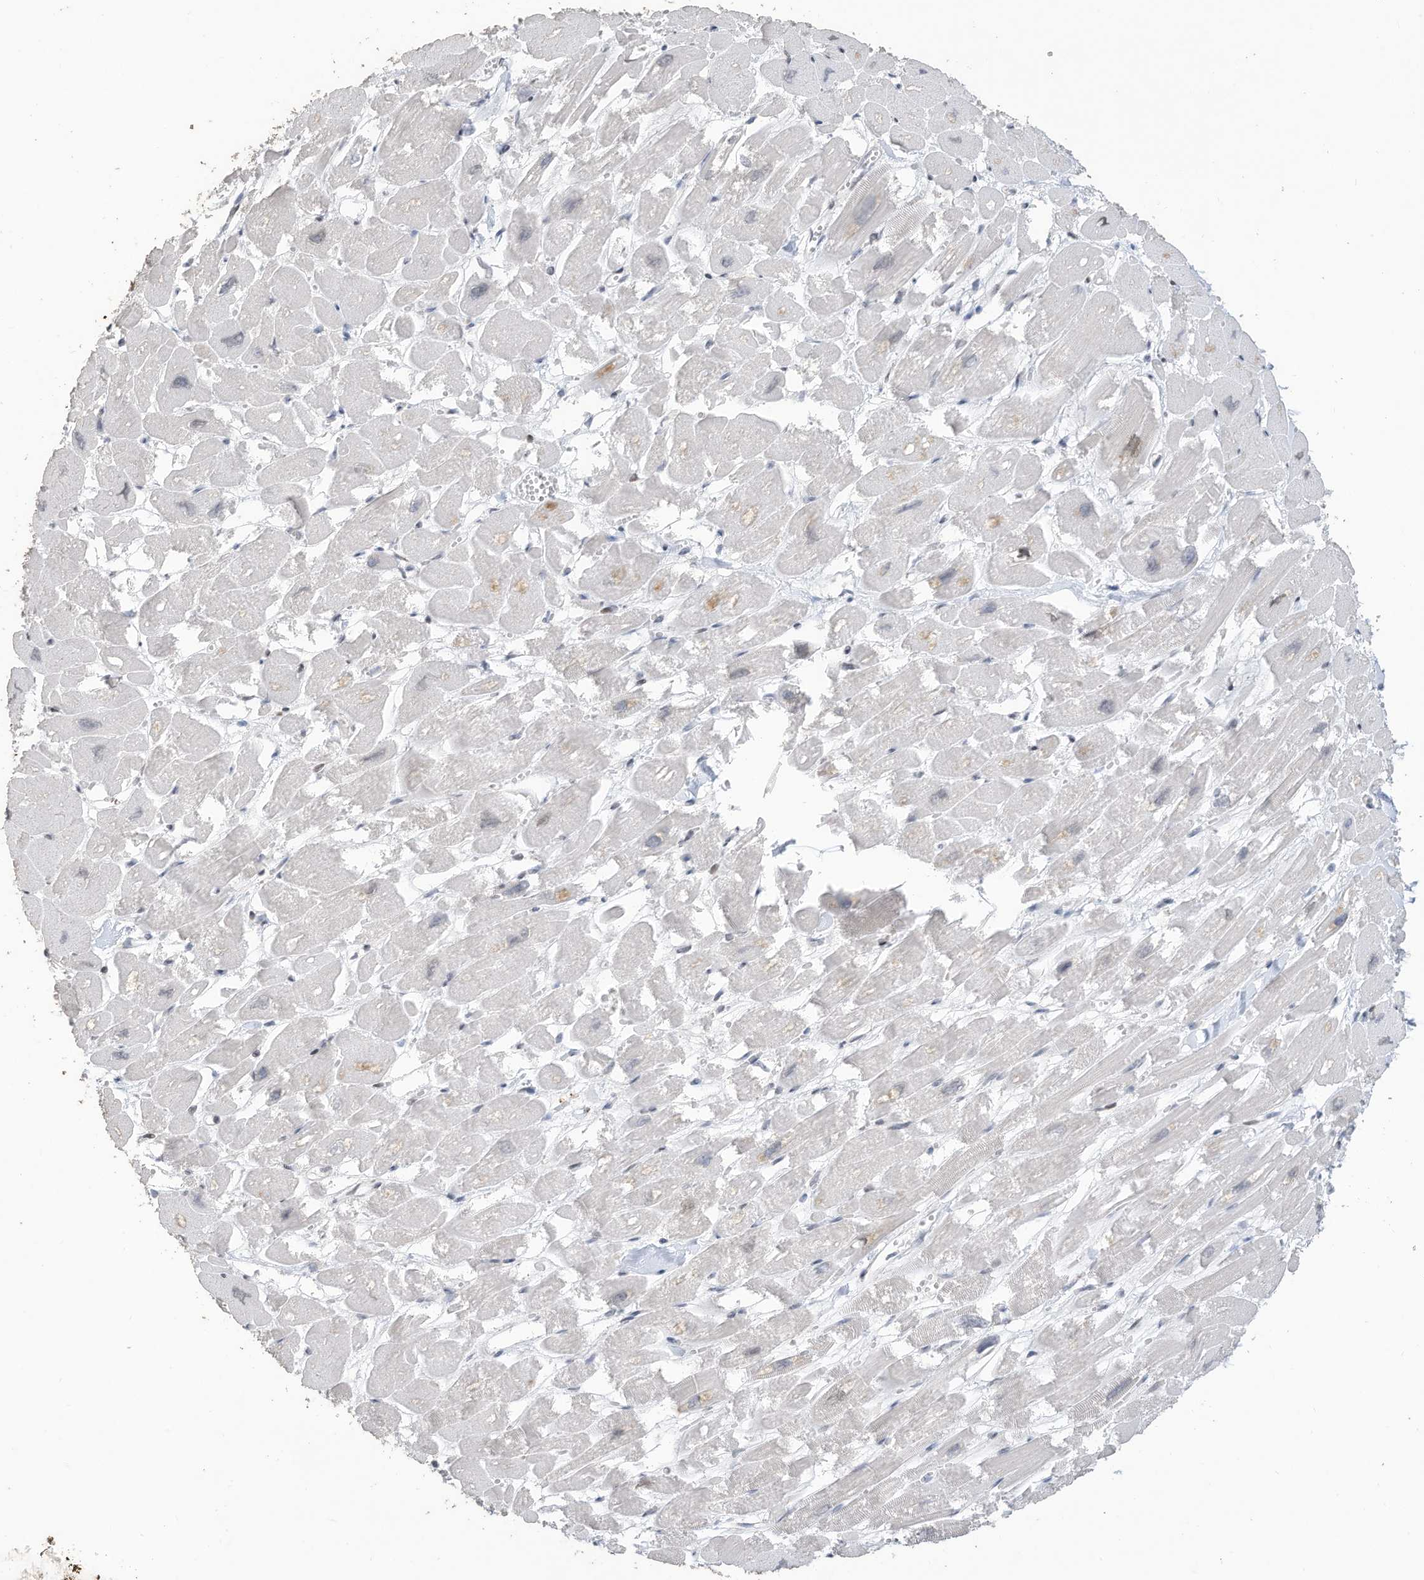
{"staining": {"intensity": "strong", "quantity": "<25%", "location": "nuclear"}, "tissue": "heart muscle", "cell_type": "Cardiomyocytes", "image_type": "normal", "snomed": [{"axis": "morphology", "description": "Normal tissue, NOS"}, {"axis": "topography", "description": "Heart"}], "caption": "Approximately <25% of cardiomyocytes in unremarkable human heart muscle display strong nuclear protein positivity as visualized by brown immunohistochemical staining.", "gene": "RABL3", "patient": {"sex": "male", "age": 54}}